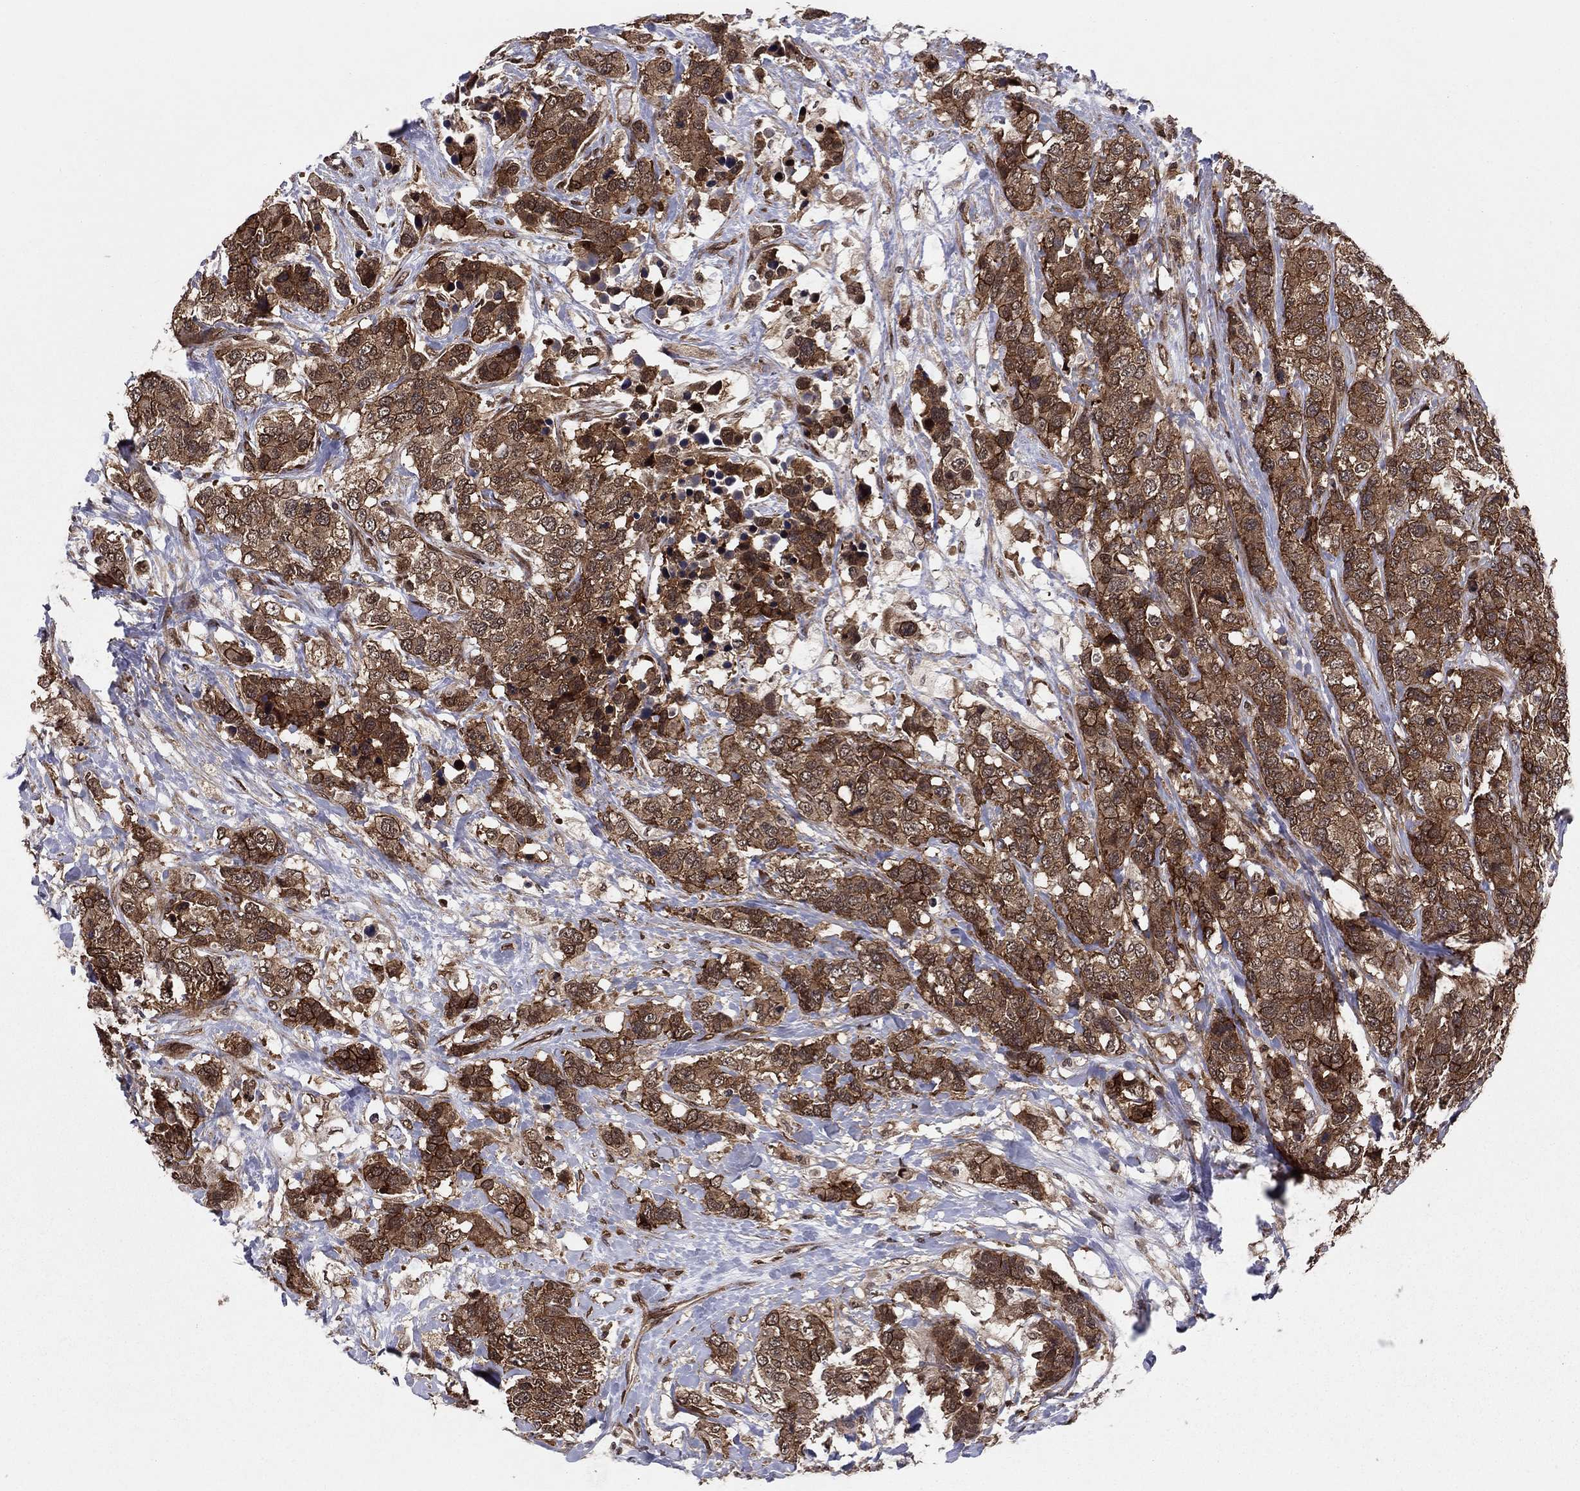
{"staining": {"intensity": "moderate", "quantity": ">75%", "location": "cytoplasmic/membranous"}, "tissue": "breast cancer", "cell_type": "Tumor cells", "image_type": "cancer", "snomed": [{"axis": "morphology", "description": "Lobular carcinoma"}, {"axis": "topography", "description": "Breast"}], "caption": "Immunohistochemistry (IHC) photomicrograph of human lobular carcinoma (breast) stained for a protein (brown), which shows medium levels of moderate cytoplasmic/membranous positivity in about >75% of tumor cells.", "gene": "SSX2IP", "patient": {"sex": "female", "age": 59}}